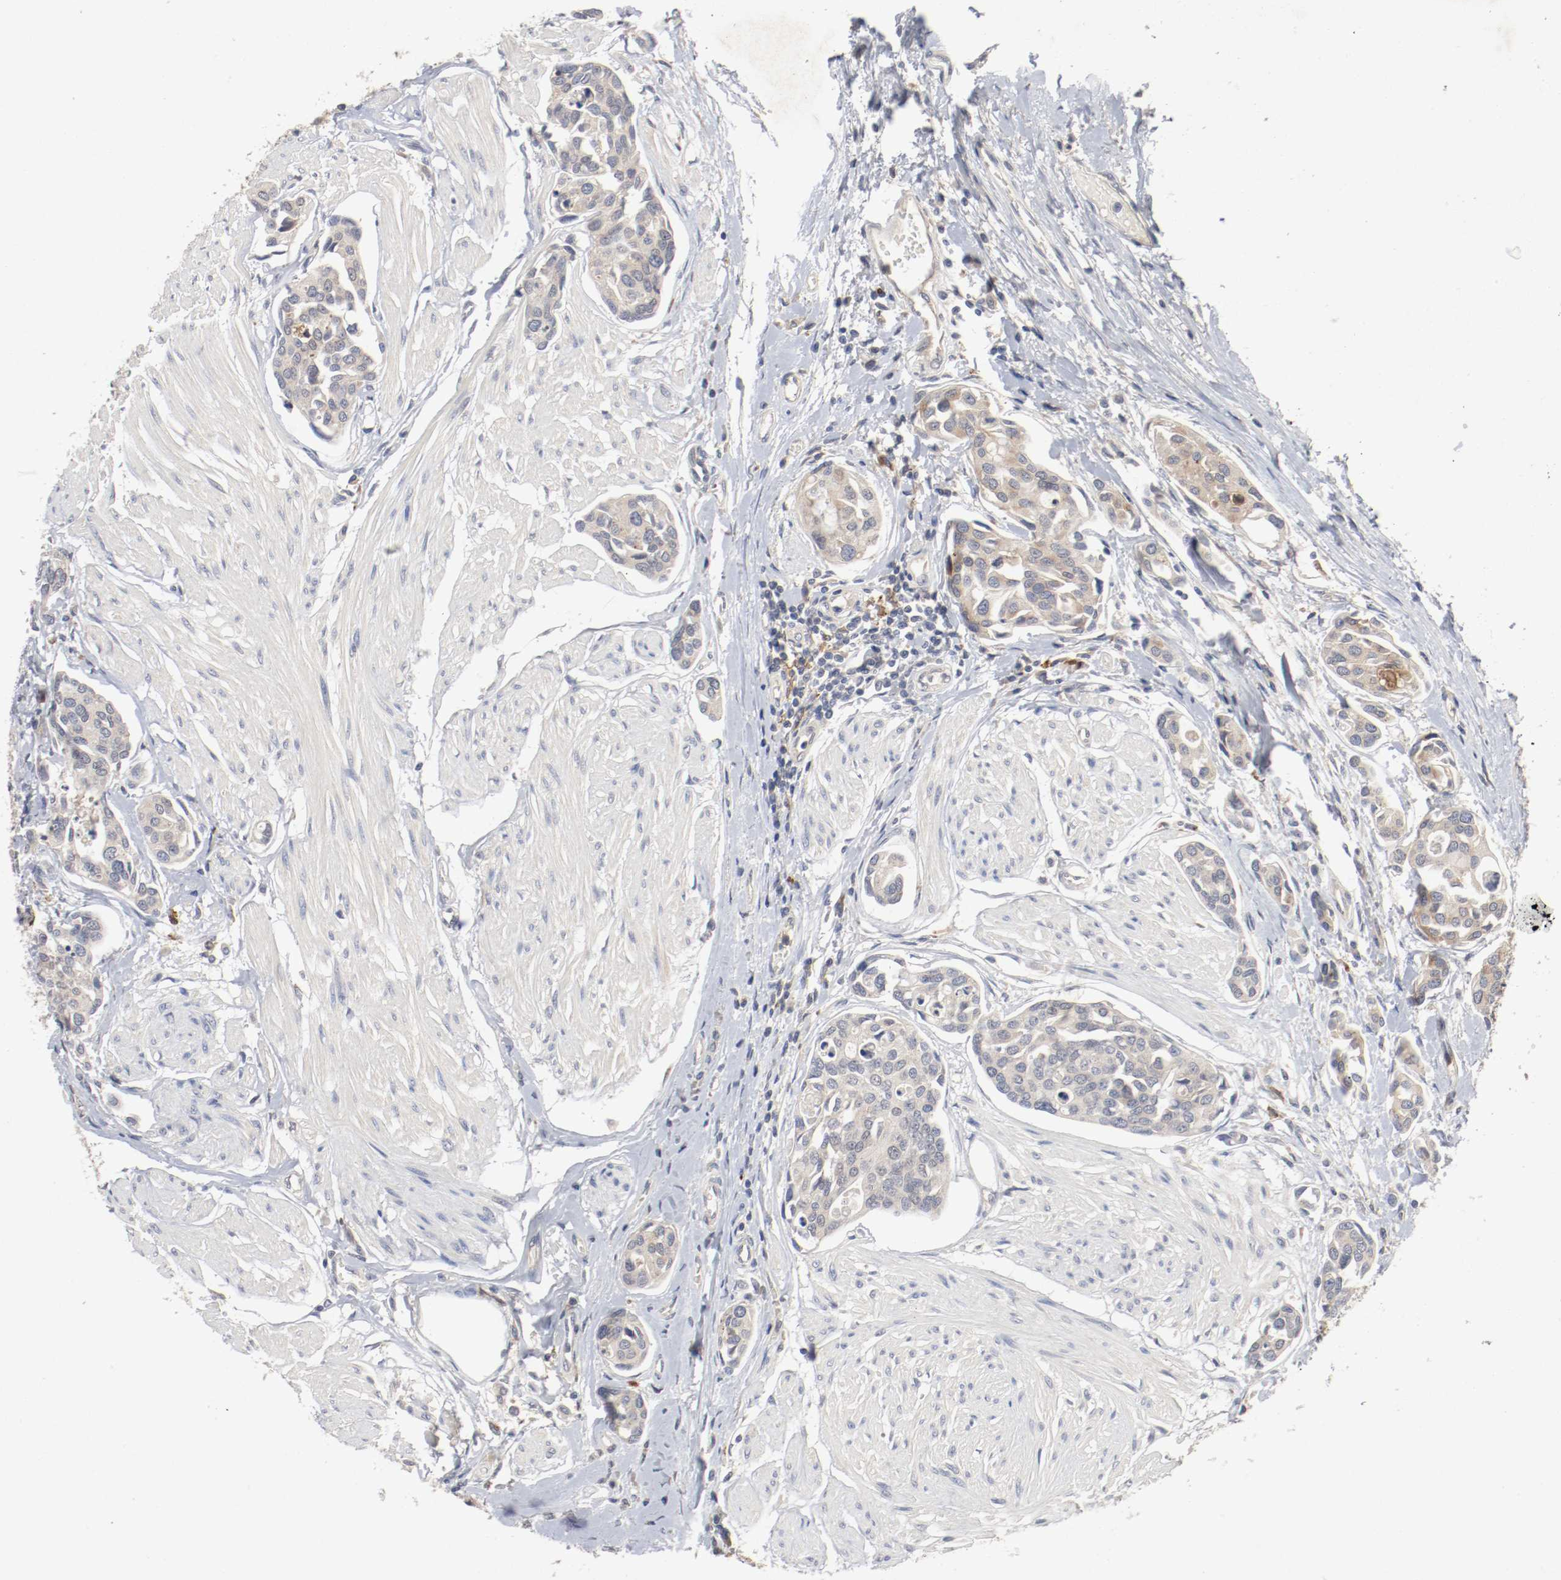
{"staining": {"intensity": "weak", "quantity": "25%-75%", "location": "cytoplasmic/membranous"}, "tissue": "urothelial cancer", "cell_type": "Tumor cells", "image_type": "cancer", "snomed": [{"axis": "morphology", "description": "Urothelial carcinoma, High grade"}, {"axis": "topography", "description": "Urinary bladder"}], "caption": "High-magnification brightfield microscopy of high-grade urothelial carcinoma stained with DAB (brown) and counterstained with hematoxylin (blue). tumor cells exhibit weak cytoplasmic/membranous expression is appreciated in about25%-75% of cells.", "gene": "REN", "patient": {"sex": "male", "age": 78}}